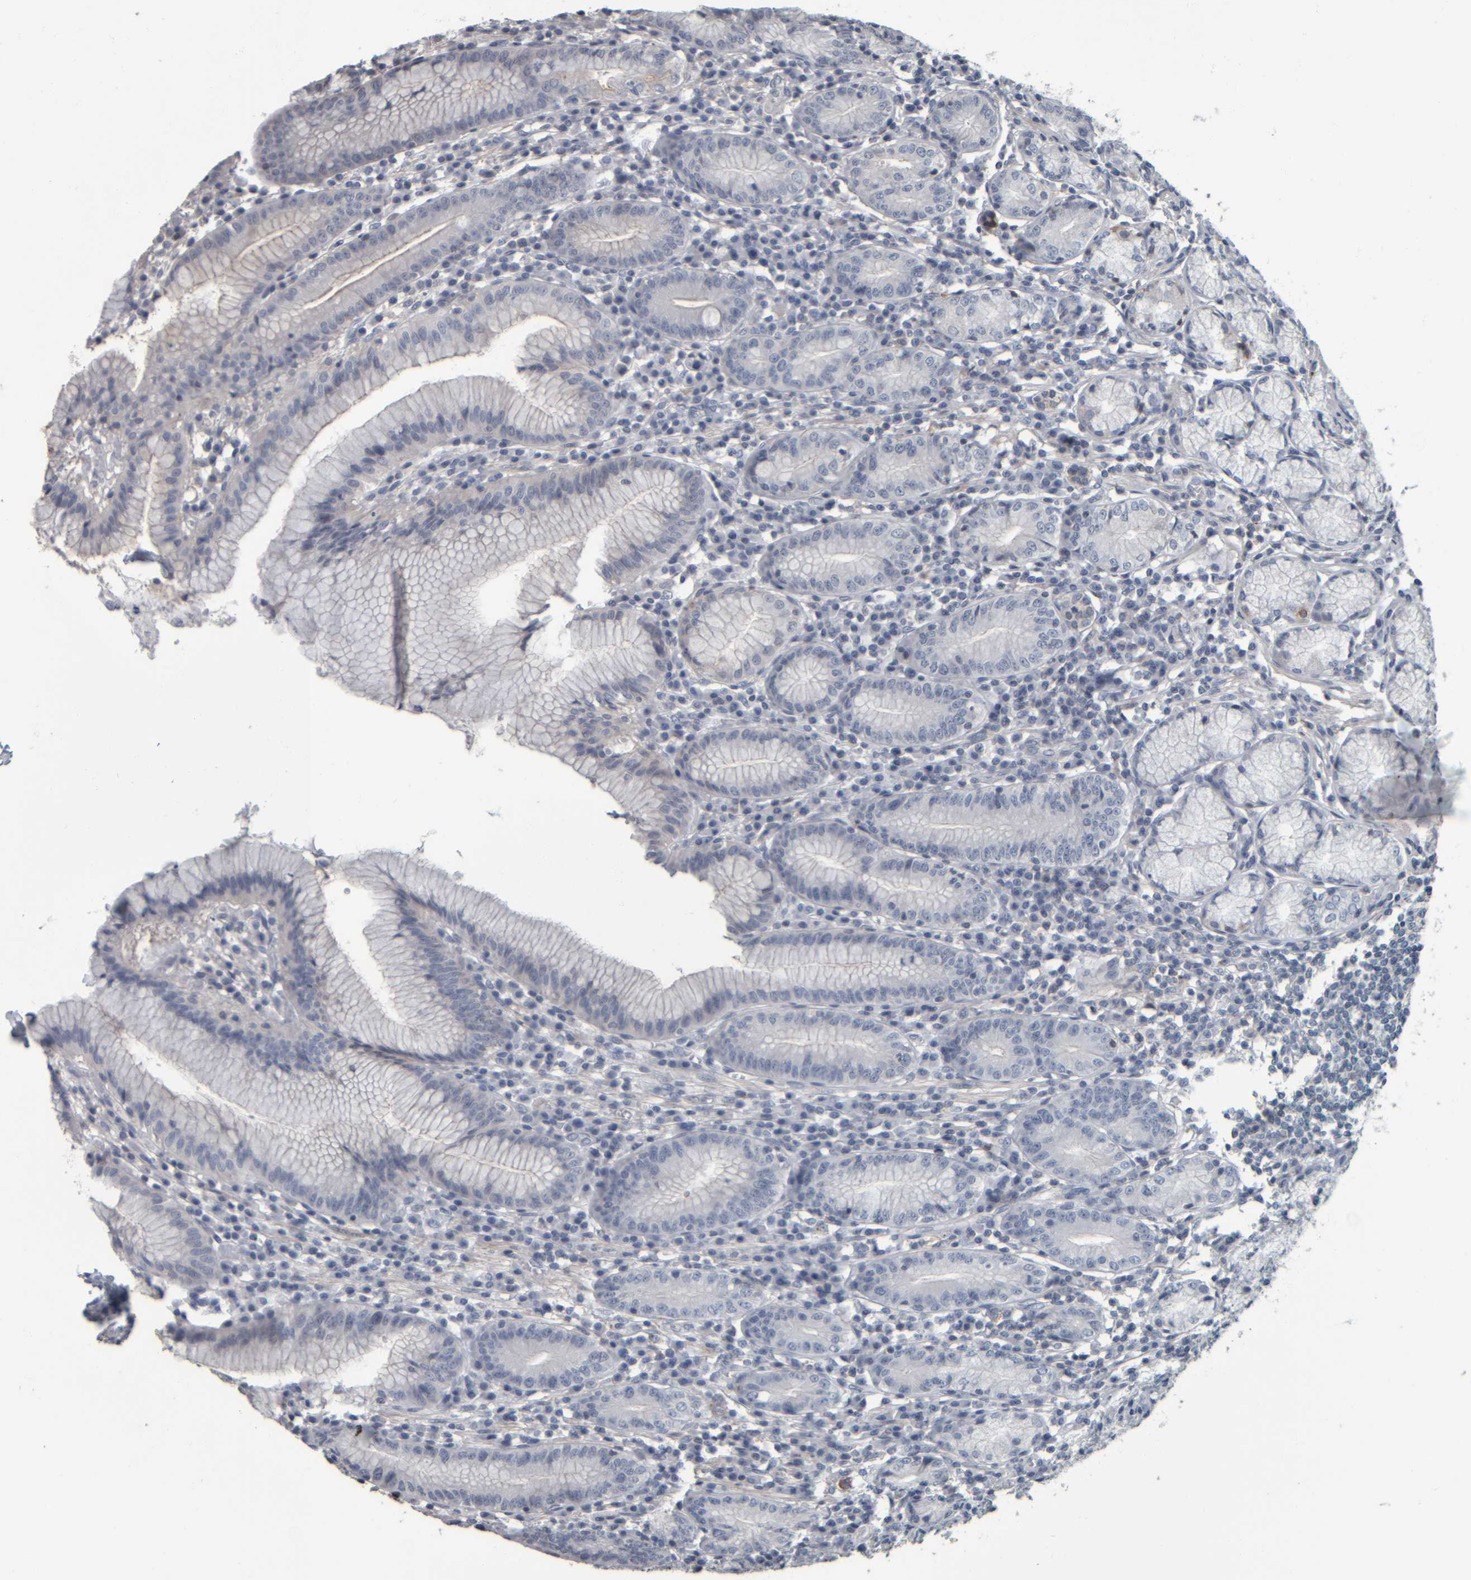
{"staining": {"intensity": "negative", "quantity": "none", "location": "none"}, "tissue": "stomach", "cell_type": "Glandular cells", "image_type": "normal", "snomed": [{"axis": "morphology", "description": "Normal tissue, NOS"}, {"axis": "topography", "description": "Stomach"}], "caption": "DAB (3,3'-diaminobenzidine) immunohistochemical staining of benign human stomach demonstrates no significant positivity in glandular cells.", "gene": "CAVIN4", "patient": {"sex": "male", "age": 55}}